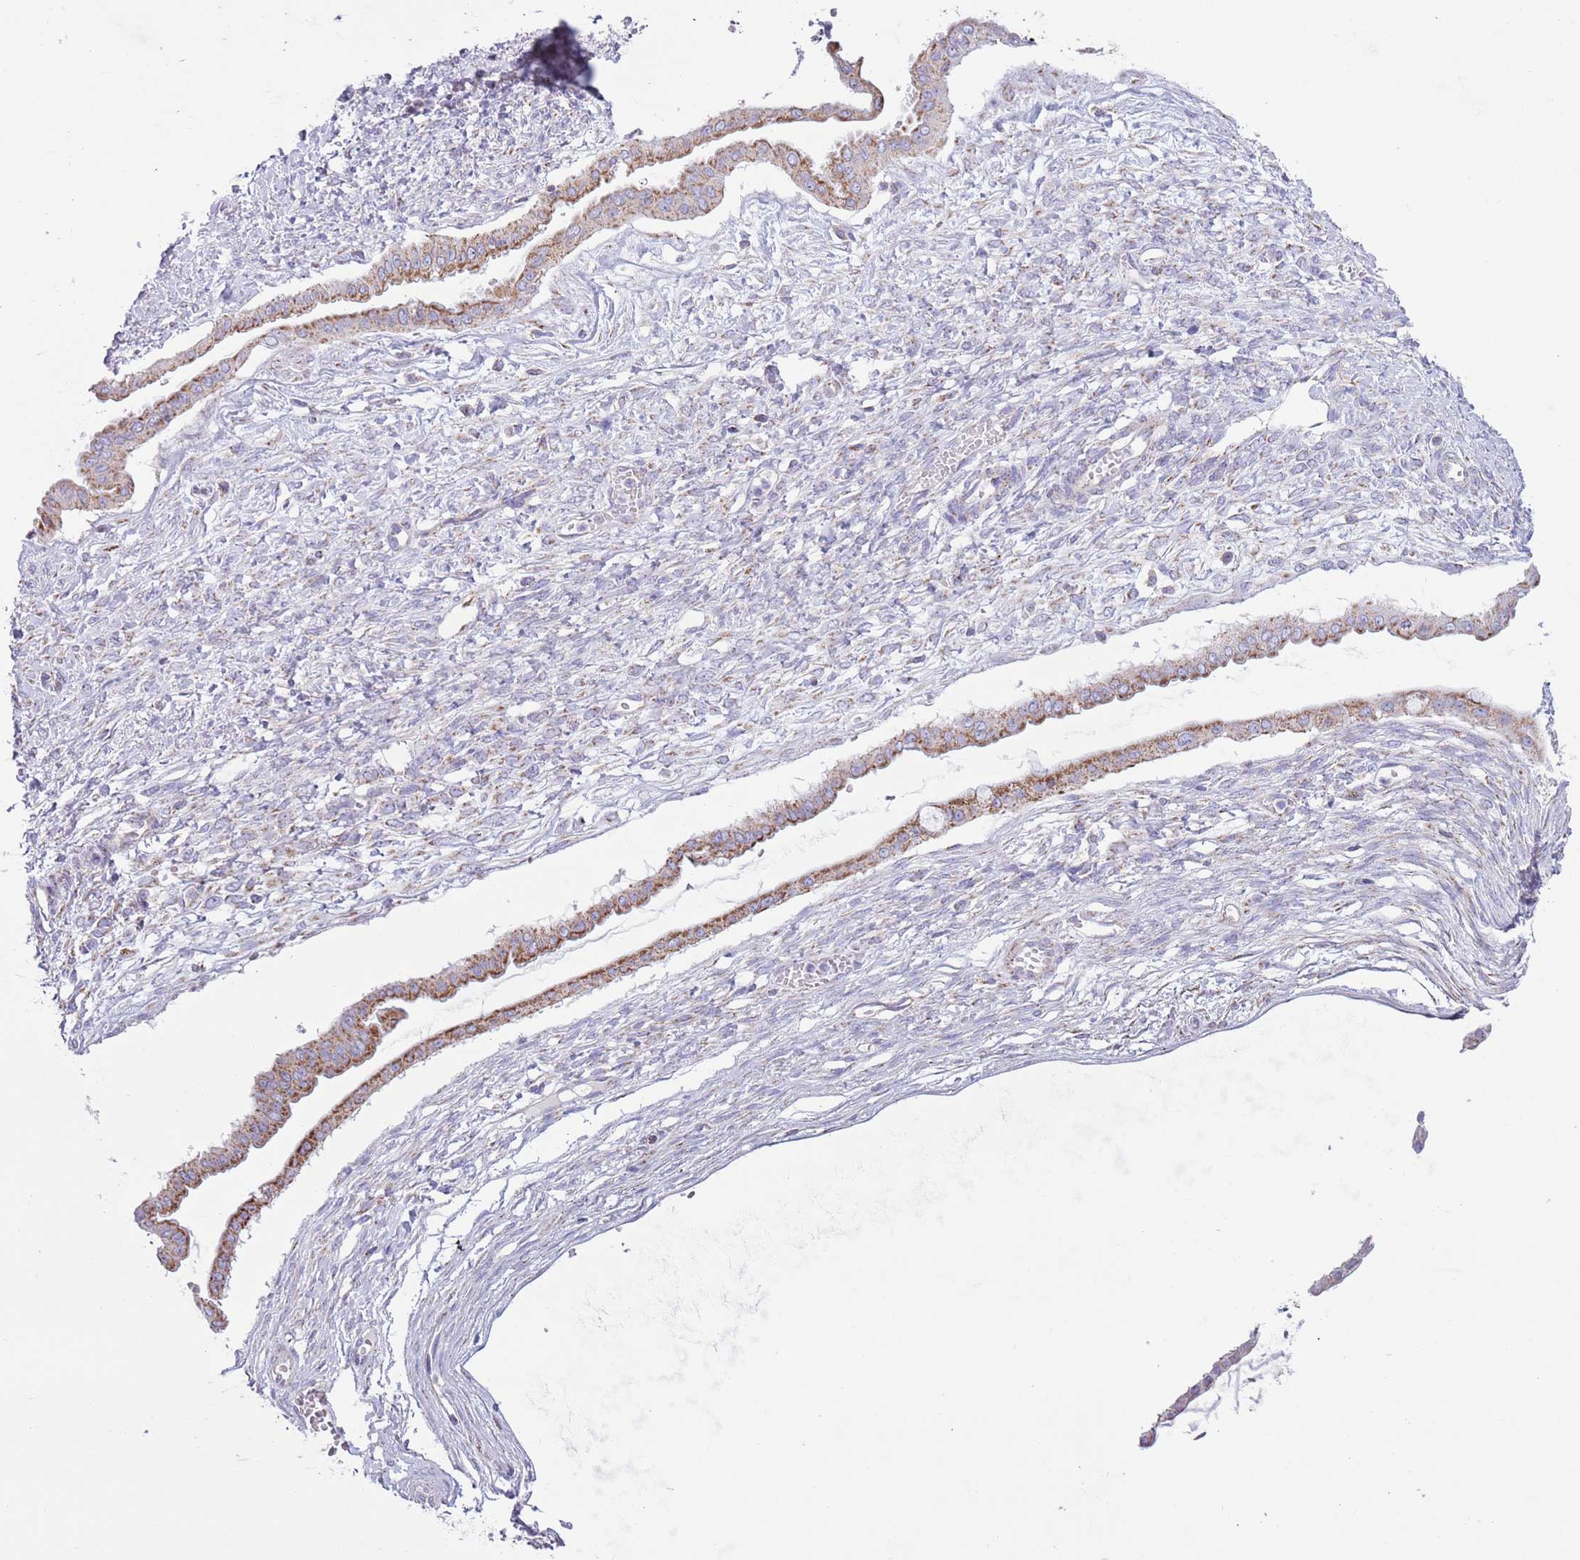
{"staining": {"intensity": "moderate", "quantity": ">75%", "location": "cytoplasmic/membranous"}, "tissue": "ovarian cancer", "cell_type": "Tumor cells", "image_type": "cancer", "snomed": [{"axis": "morphology", "description": "Cystadenocarcinoma, mucinous, NOS"}, {"axis": "topography", "description": "Ovary"}], "caption": "Ovarian mucinous cystadenocarcinoma stained for a protein displays moderate cytoplasmic/membranous positivity in tumor cells.", "gene": "ATP6V1B1", "patient": {"sex": "female", "age": 73}}